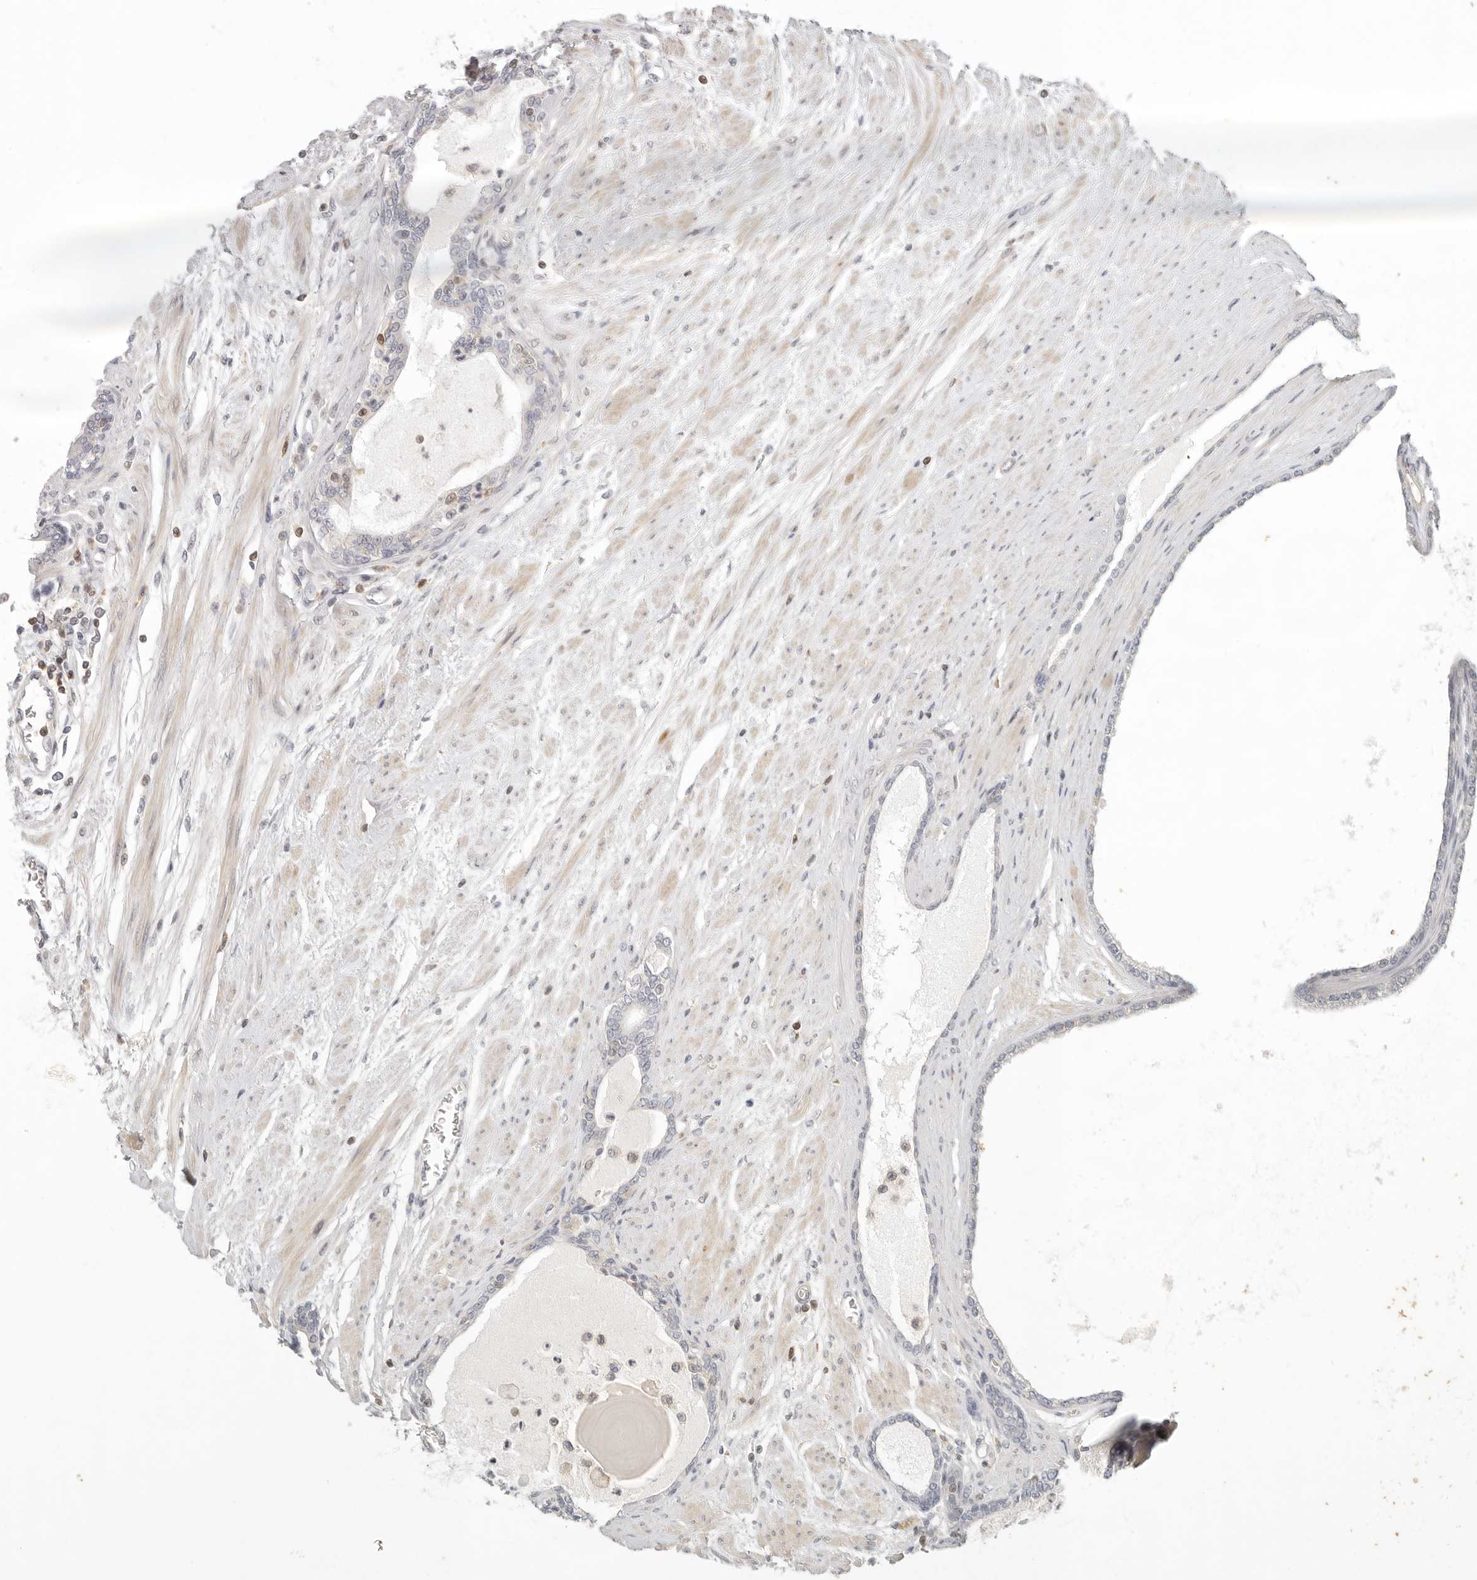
{"staining": {"intensity": "negative", "quantity": "none", "location": "none"}, "tissue": "prostate cancer", "cell_type": "Tumor cells", "image_type": "cancer", "snomed": [{"axis": "morphology", "description": "Adenocarcinoma, Low grade"}, {"axis": "topography", "description": "Prostate"}], "caption": "Immunohistochemical staining of human prostate cancer reveals no significant positivity in tumor cells. (DAB (3,3'-diaminobenzidine) immunohistochemistry visualized using brightfield microscopy, high magnification).", "gene": "AHDC1", "patient": {"sex": "male", "age": 60}}